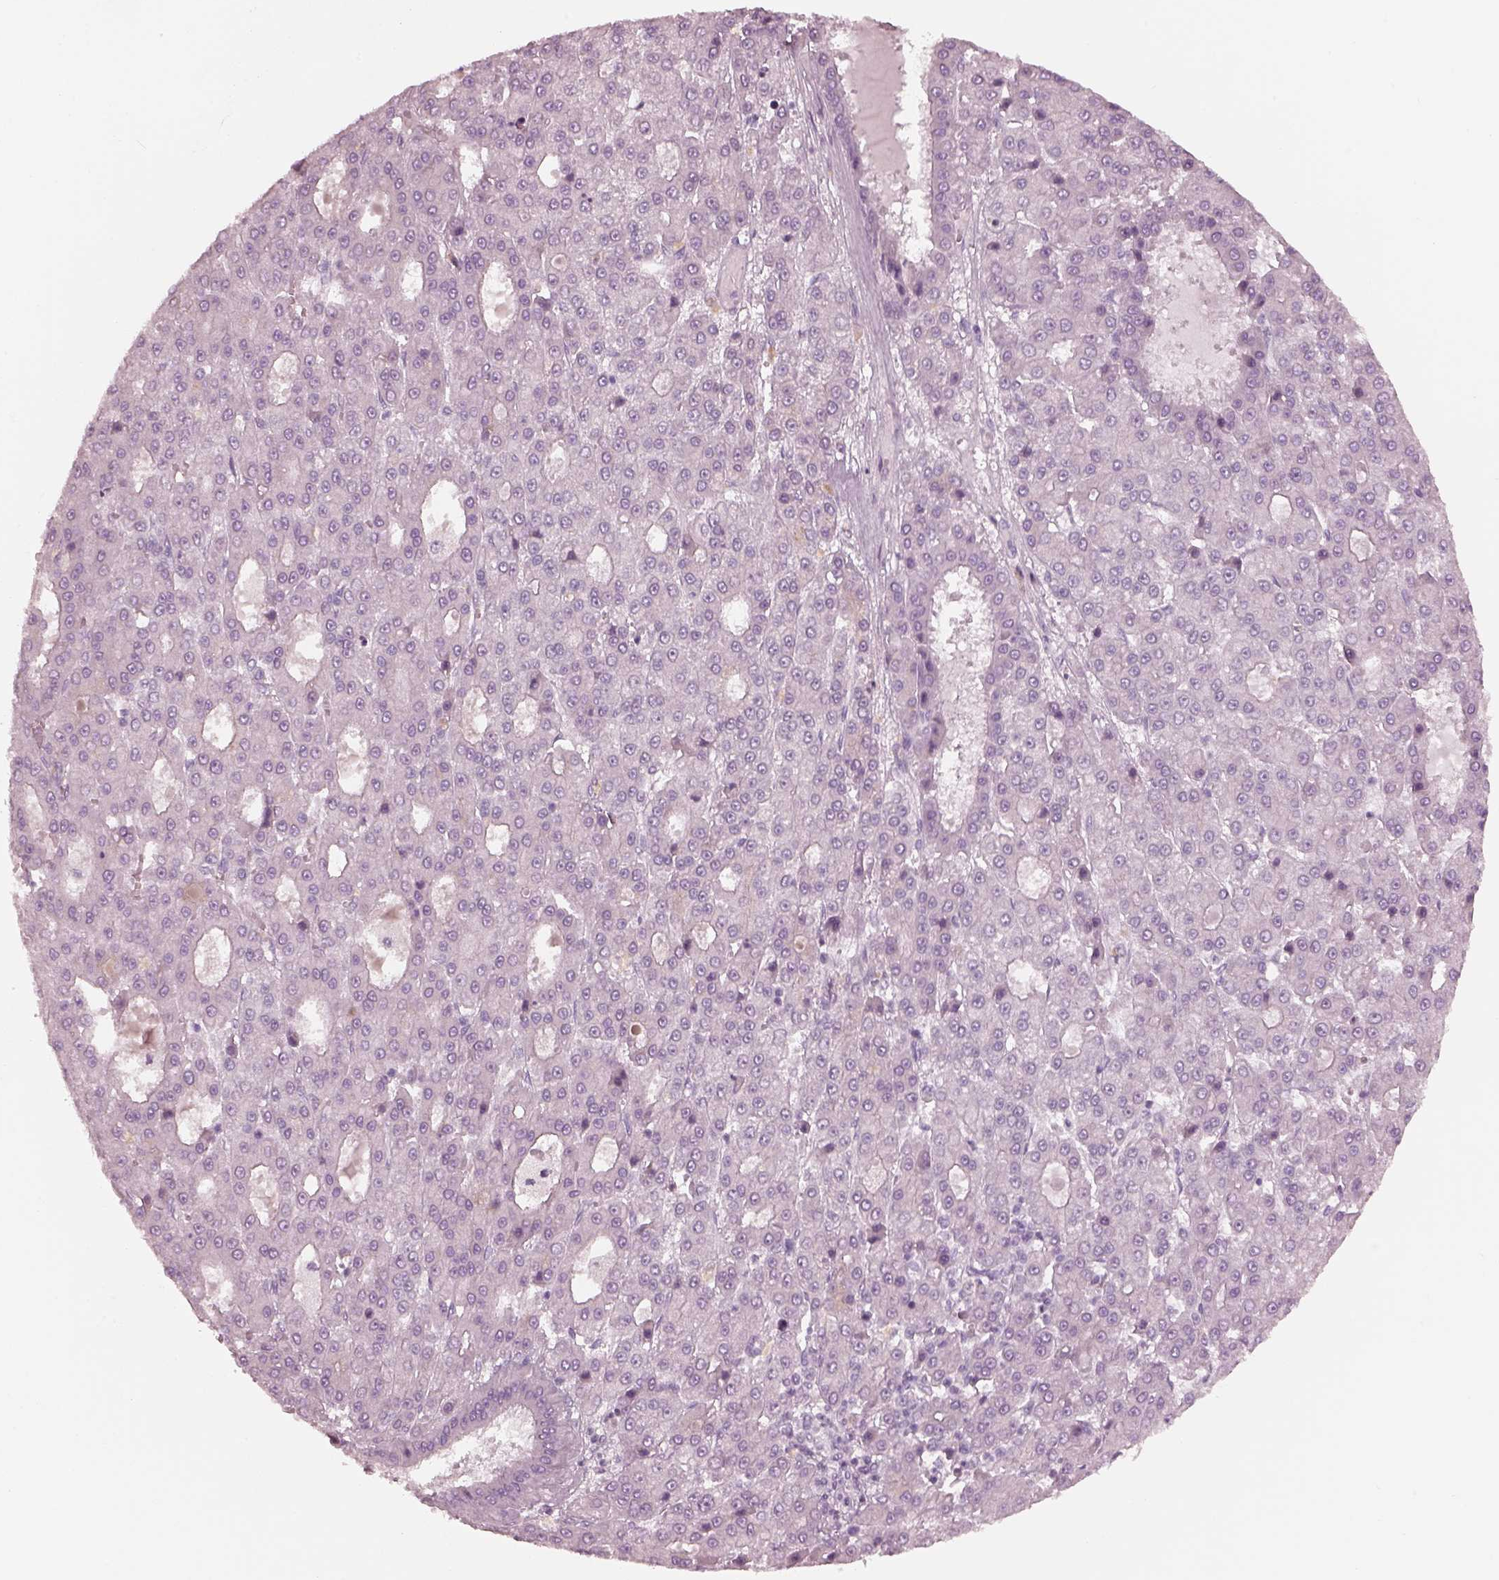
{"staining": {"intensity": "negative", "quantity": "none", "location": "none"}, "tissue": "liver cancer", "cell_type": "Tumor cells", "image_type": "cancer", "snomed": [{"axis": "morphology", "description": "Carcinoma, Hepatocellular, NOS"}, {"axis": "topography", "description": "Liver"}], "caption": "DAB (3,3'-diaminobenzidine) immunohistochemical staining of human liver hepatocellular carcinoma displays no significant expression in tumor cells.", "gene": "RSPH9", "patient": {"sex": "male", "age": 70}}